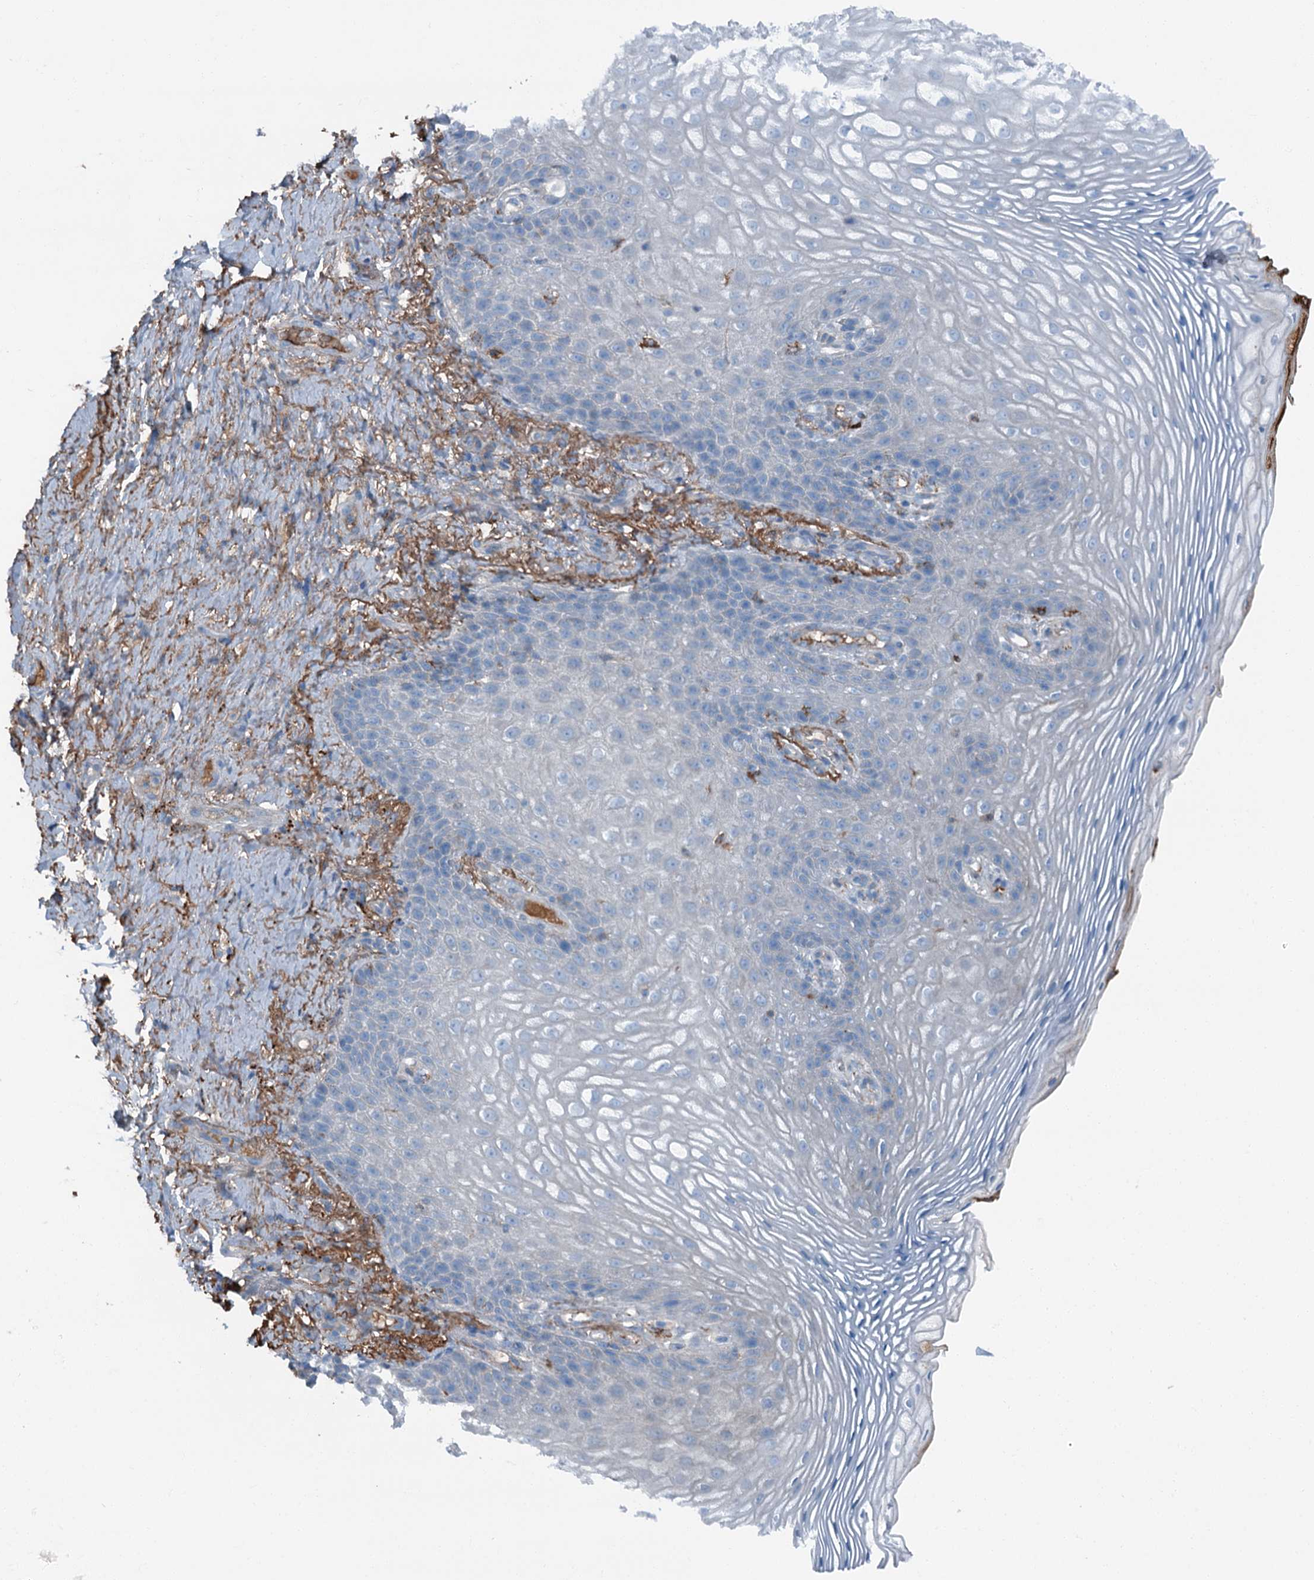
{"staining": {"intensity": "negative", "quantity": "none", "location": "none"}, "tissue": "vagina", "cell_type": "Squamous epithelial cells", "image_type": "normal", "snomed": [{"axis": "morphology", "description": "Normal tissue, NOS"}, {"axis": "topography", "description": "Vagina"}], "caption": "The IHC micrograph has no significant staining in squamous epithelial cells of vagina. Nuclei are stained in blue.", "gene": "AXL", "patient": {"sex": "female", "age": 60}}